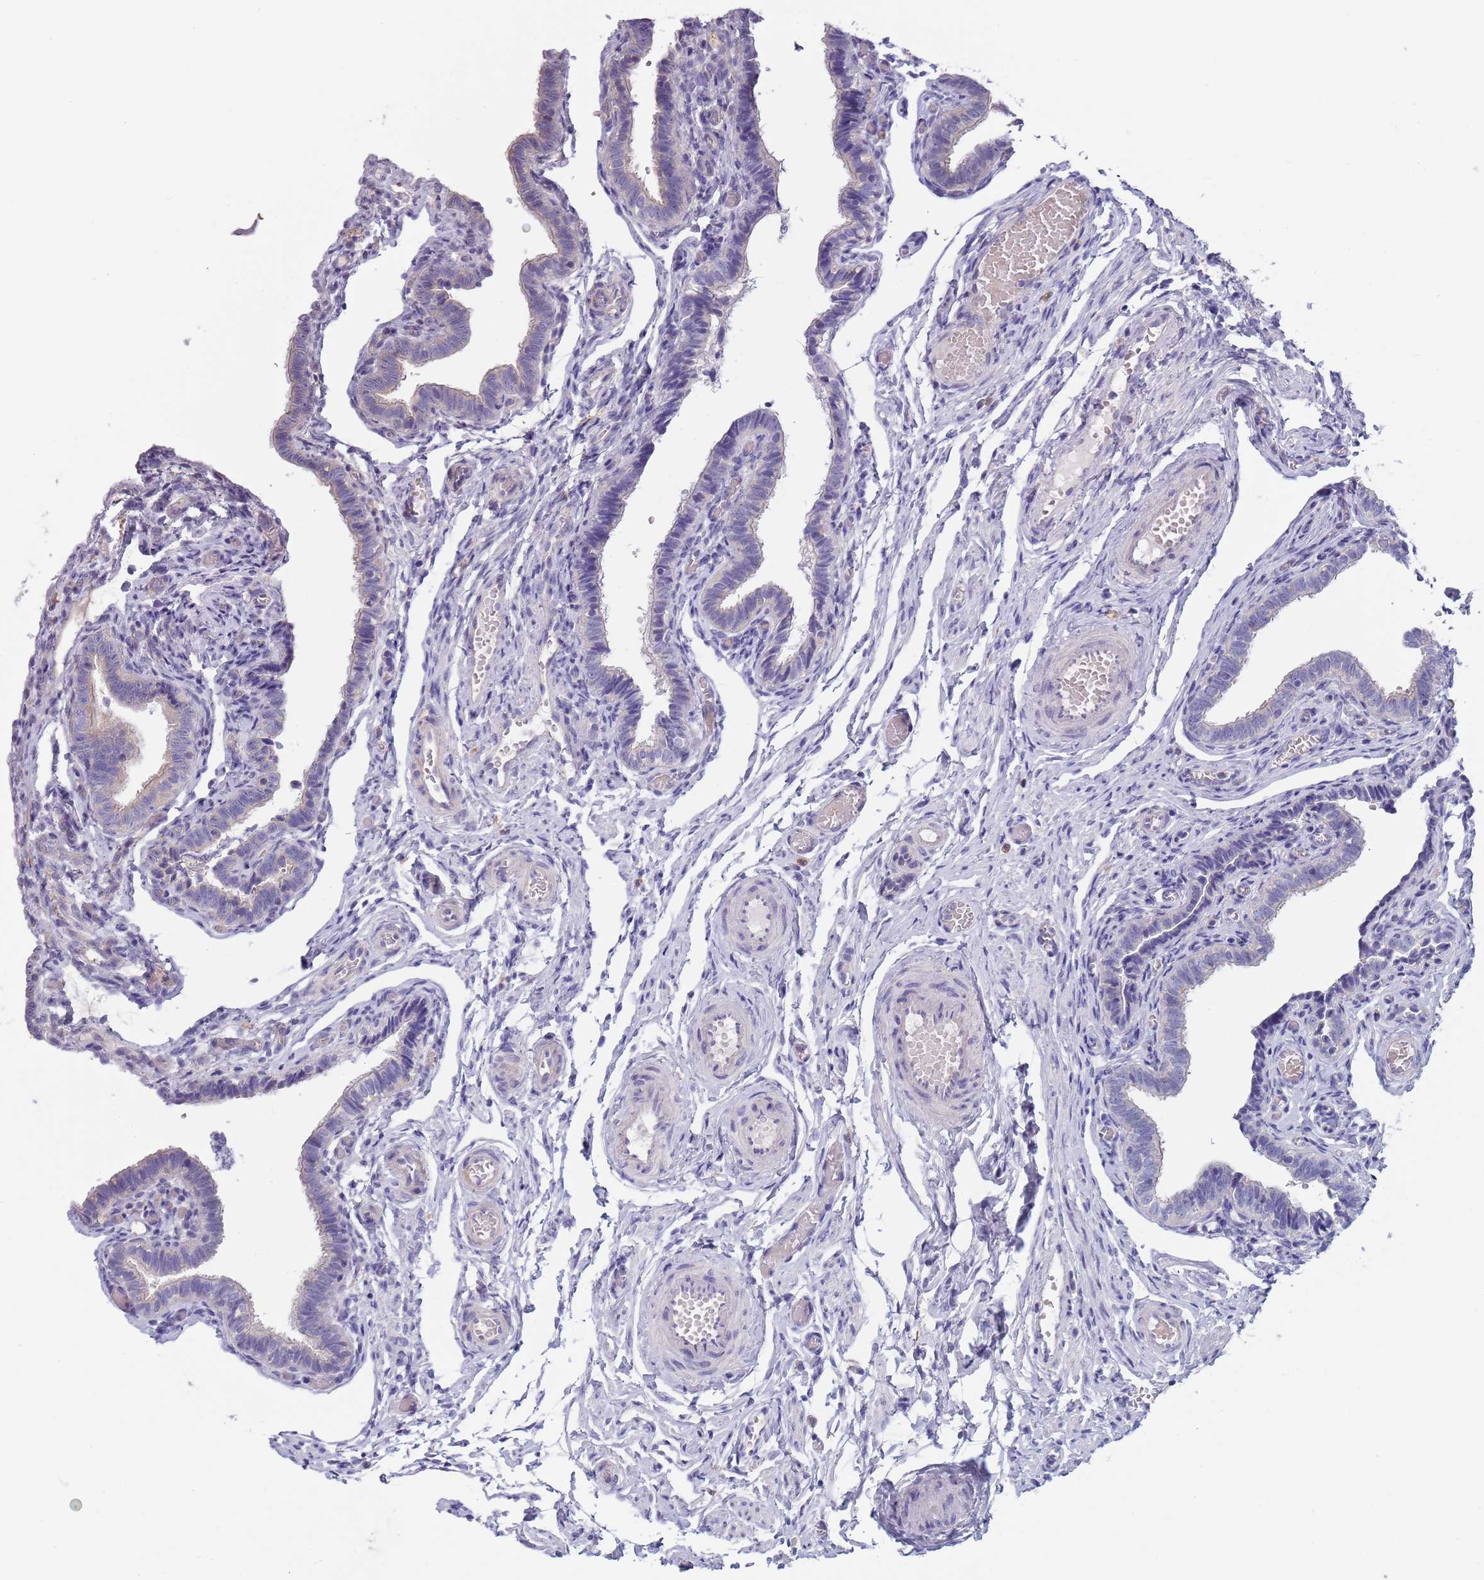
{"staining": {"intensity": "negative", "quantity": "none", "location": "none"}, "tissue": "fallopian tube", "cell_type": "Glandular cells", "image_type": "normal", "snomed": [{"axis": "morphology", "description": "Normal tissue, NOS"}, {"axis": "topography", "description": "Fallopian tube"}], "caption": "This photomicrograph is of benign fallopian tube stained with immunohistochemistry (IHC) to label a protein in brown with the nuclei are counter-stained blue. There is no staining in glandular cells.", "gene": "MAN1C1", "patient": {"sex": "female", "age": 36}}